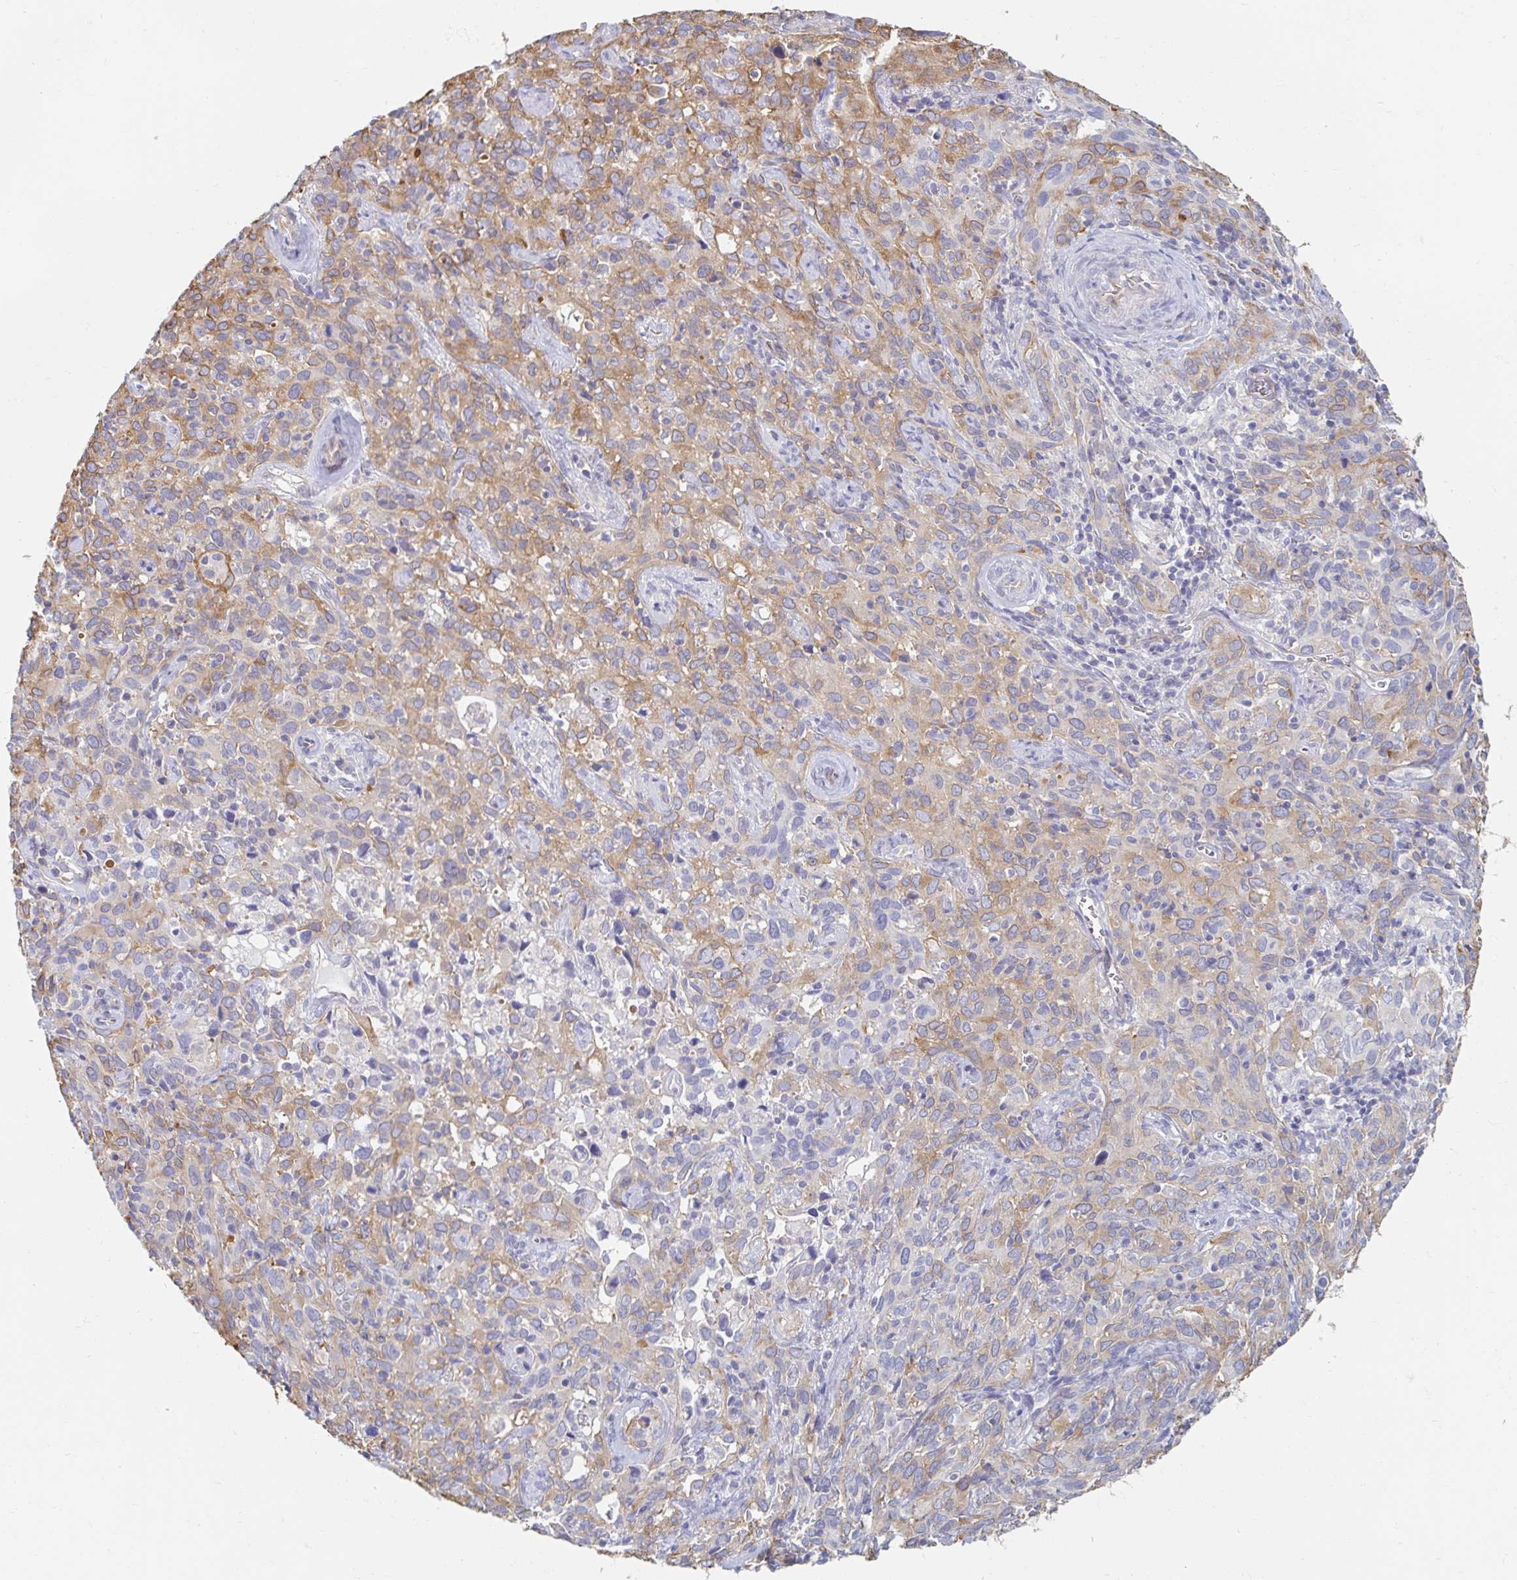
{"staining": {"intensity": "moderate", "quantity": "25%-75%", "location": "cytoplasmic/membranous"}, "tissue": "cervical cancer", "cell_type": "Tumor cells", "image_type": "cancer", "snomed": [{"axis": "morphology", "description": "Normal tissue, NOS"}, {"axis": "morphology", "description": "Squamous cell carcinoma, NOS"}, {"axis": "topography", "description": "Cervix"}], "caption": "There is medium levels of moderate cytoplasmic/membranous expression in tumor cells of squamous cell carcinoma (cervical), as demonstrated by immunohistochemical staining (brown color).", "gene": "MYLK2", "patient": {"sex": "female", "age": 51}}